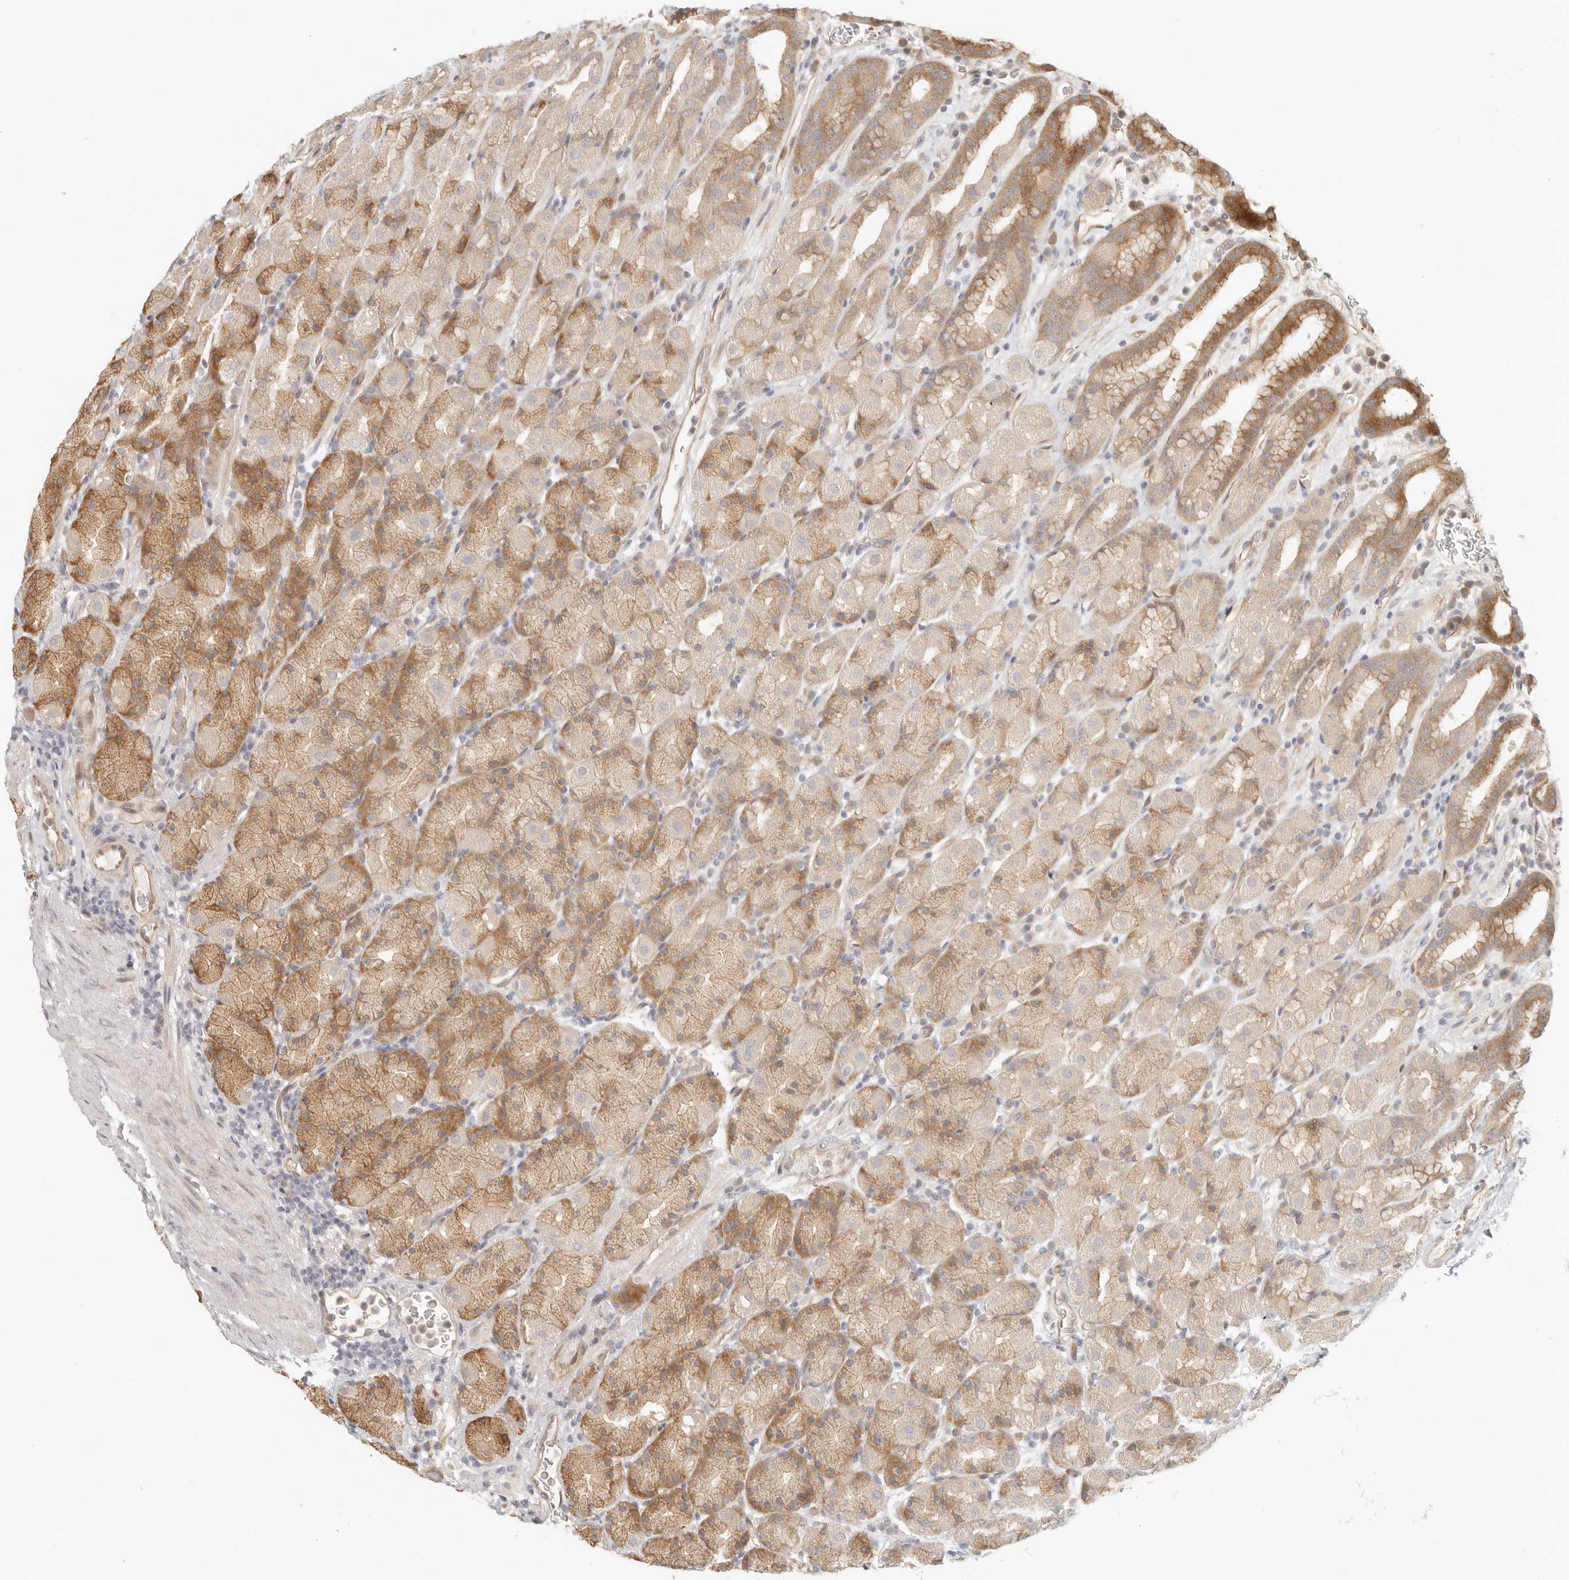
{"staining": {"intensity": "moderate", "quantity": ">75%", "location": "cytoplasmic/membranous"}, "tissue": "stomach", "cell_type": "Glandular cells", "image_type": "normal", "snomed": [{"axis": "morphology", "description": "Normal tissue, NOS"}, {"axis": "topography", "description": "Stomach, upper"}], "caption": "Immunohistochemical staining of normal stomach shows moderate cytoplasmic/membranous protein staining in about >75% of glandular cells. The protein of interest is shown in brown color, while the nuclei are stained blue.", "gene": "TUFT1", "patient": {"sex": "male", "age": 68}}